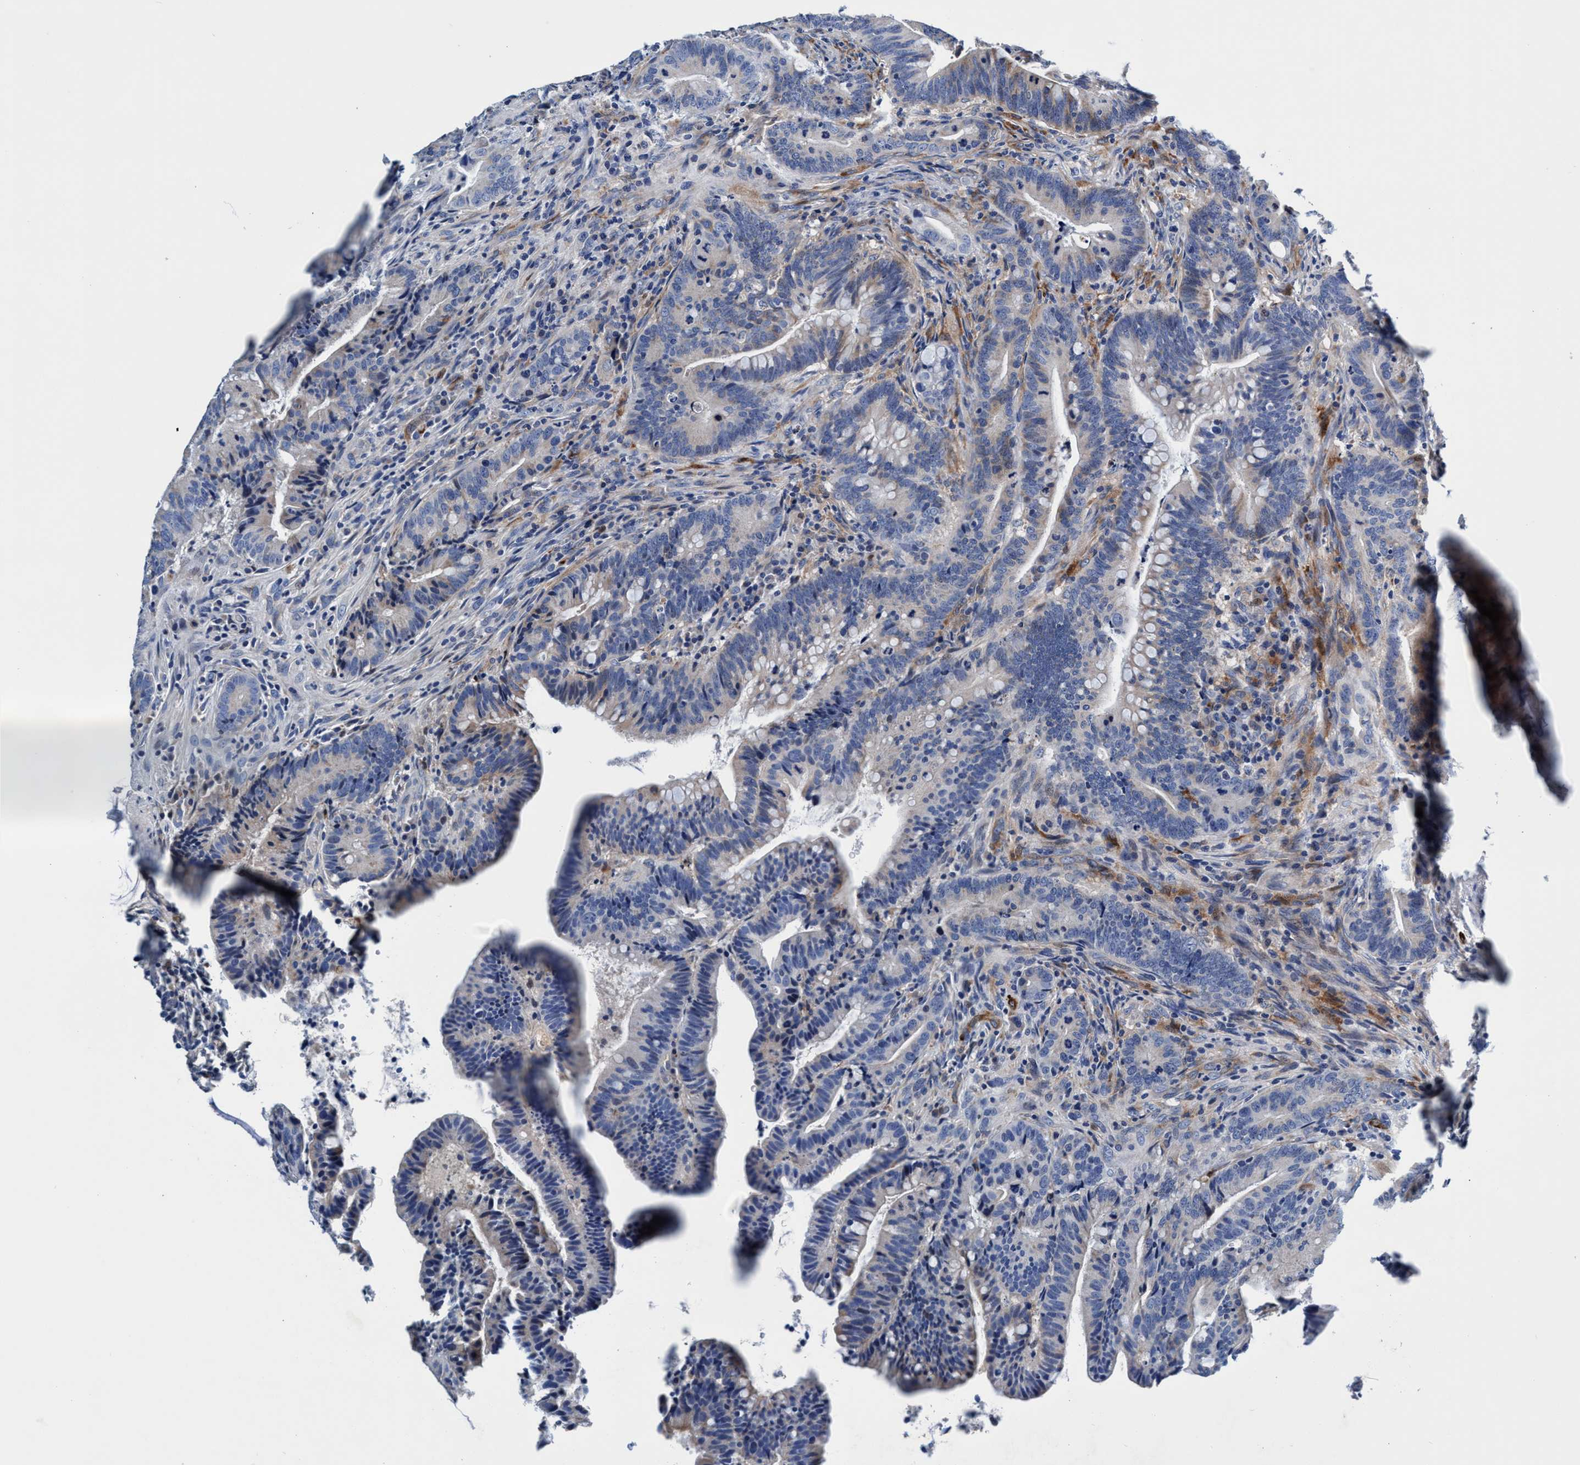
{"staining": {"intensity": "weak", "quantity": "<25%", "location": "cytoplasmic/membranous"}, "tissue": "colorectal cancer", "cell_type": "Tumor cells", "image_type": "cancer", "snomed": [{"axis": "morphology", "description": "Adenocarcinoma, NOS"}, {"axis": "topography", "description": "Colon"}], "caption": "High power microscopy image of an immunohistochemistry image of colorectal cancer (adenocarcinoma), revealing no significant expression in tumor cells.", "gene": "UBALD2", "patient": {"sex": "female", "age": 66}}